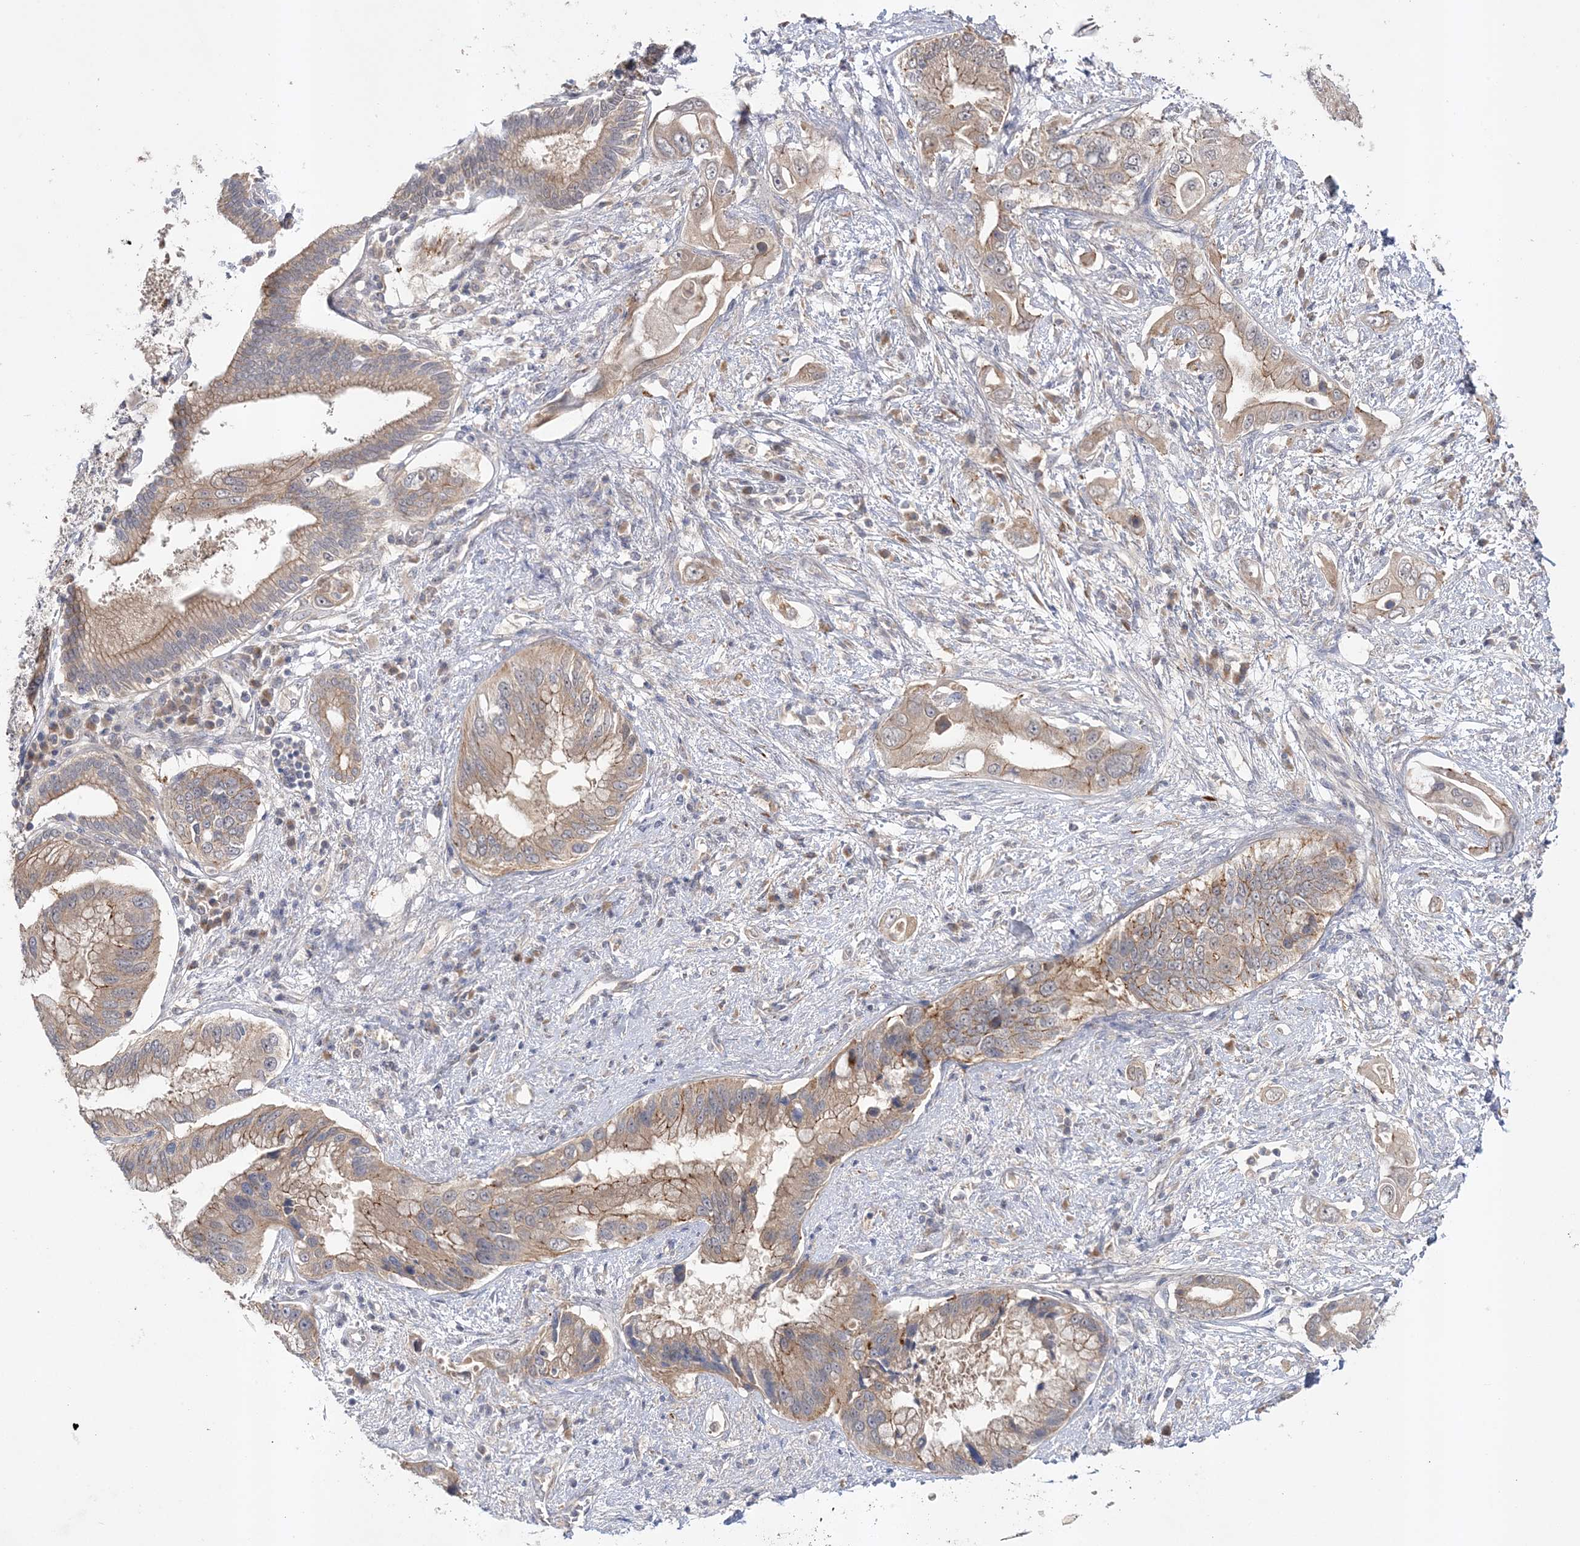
{"staining": {"intensity": "moderate", "quantity": ">75%", "location": "cytoplasmic/membranous"}, "tissue": "pancreatic cancer", "cell_type": "Tumor cells", "image_type": "cancer", "snomed": [{"axis": "morphology", "description": "Inflammation, NOS"}, {"axis": "morphology", "description": "Adenocarcinoma, NOS"}, {"axis": "topography", "description": "Pancreas"}], "caption": "Protein expression analysis of adenocarcinoma (pancreatic) shows moderate cytoplasmic/membranous positivity in approximately >75% of tumor cells. (DAB IHC, brown staining for protein, blue staining for nuclei).", "gene": "MMADHC", "patient": {"sex": "female", "age": 56}}